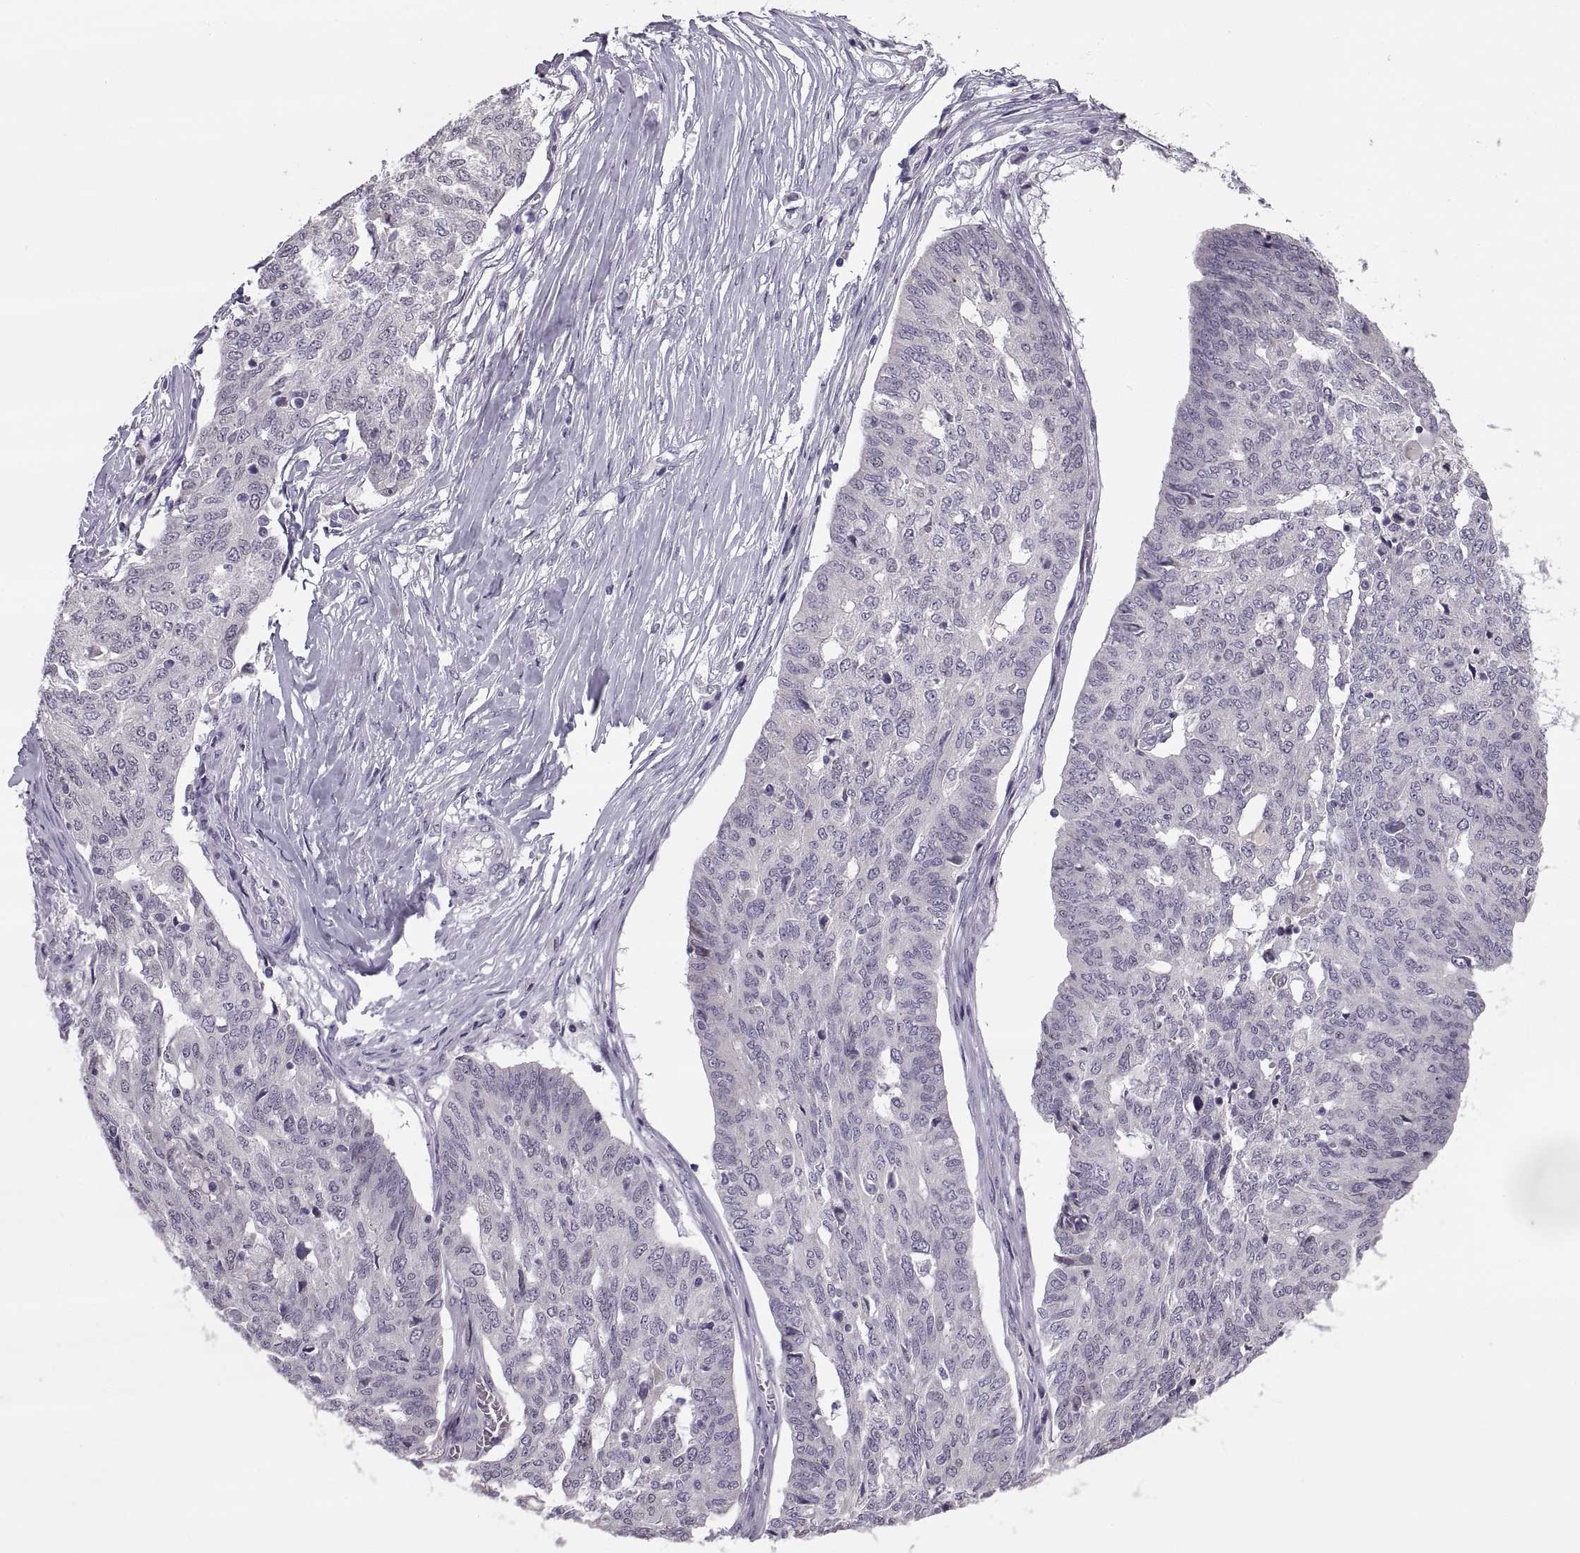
{"staining": {"intensity": "negative", "quantity": "none", "location": "none"}, "tissue": "ovarian cancer", "cell_type": "Tumor cells", "image_type": "cancer", "snomed": [{"axis": "morphology", "description": "Cystadenocarcinoma, serous, NOS"}, {"axis": "topography", "description": "Ovary"}], "caption": "Ovarian serous cystadenocarcinoma stained for a protein using IHC exhibits no staining tumor cells.", "gene": "MAGEB18", "patient": {"sex": "female", "age": 67}}